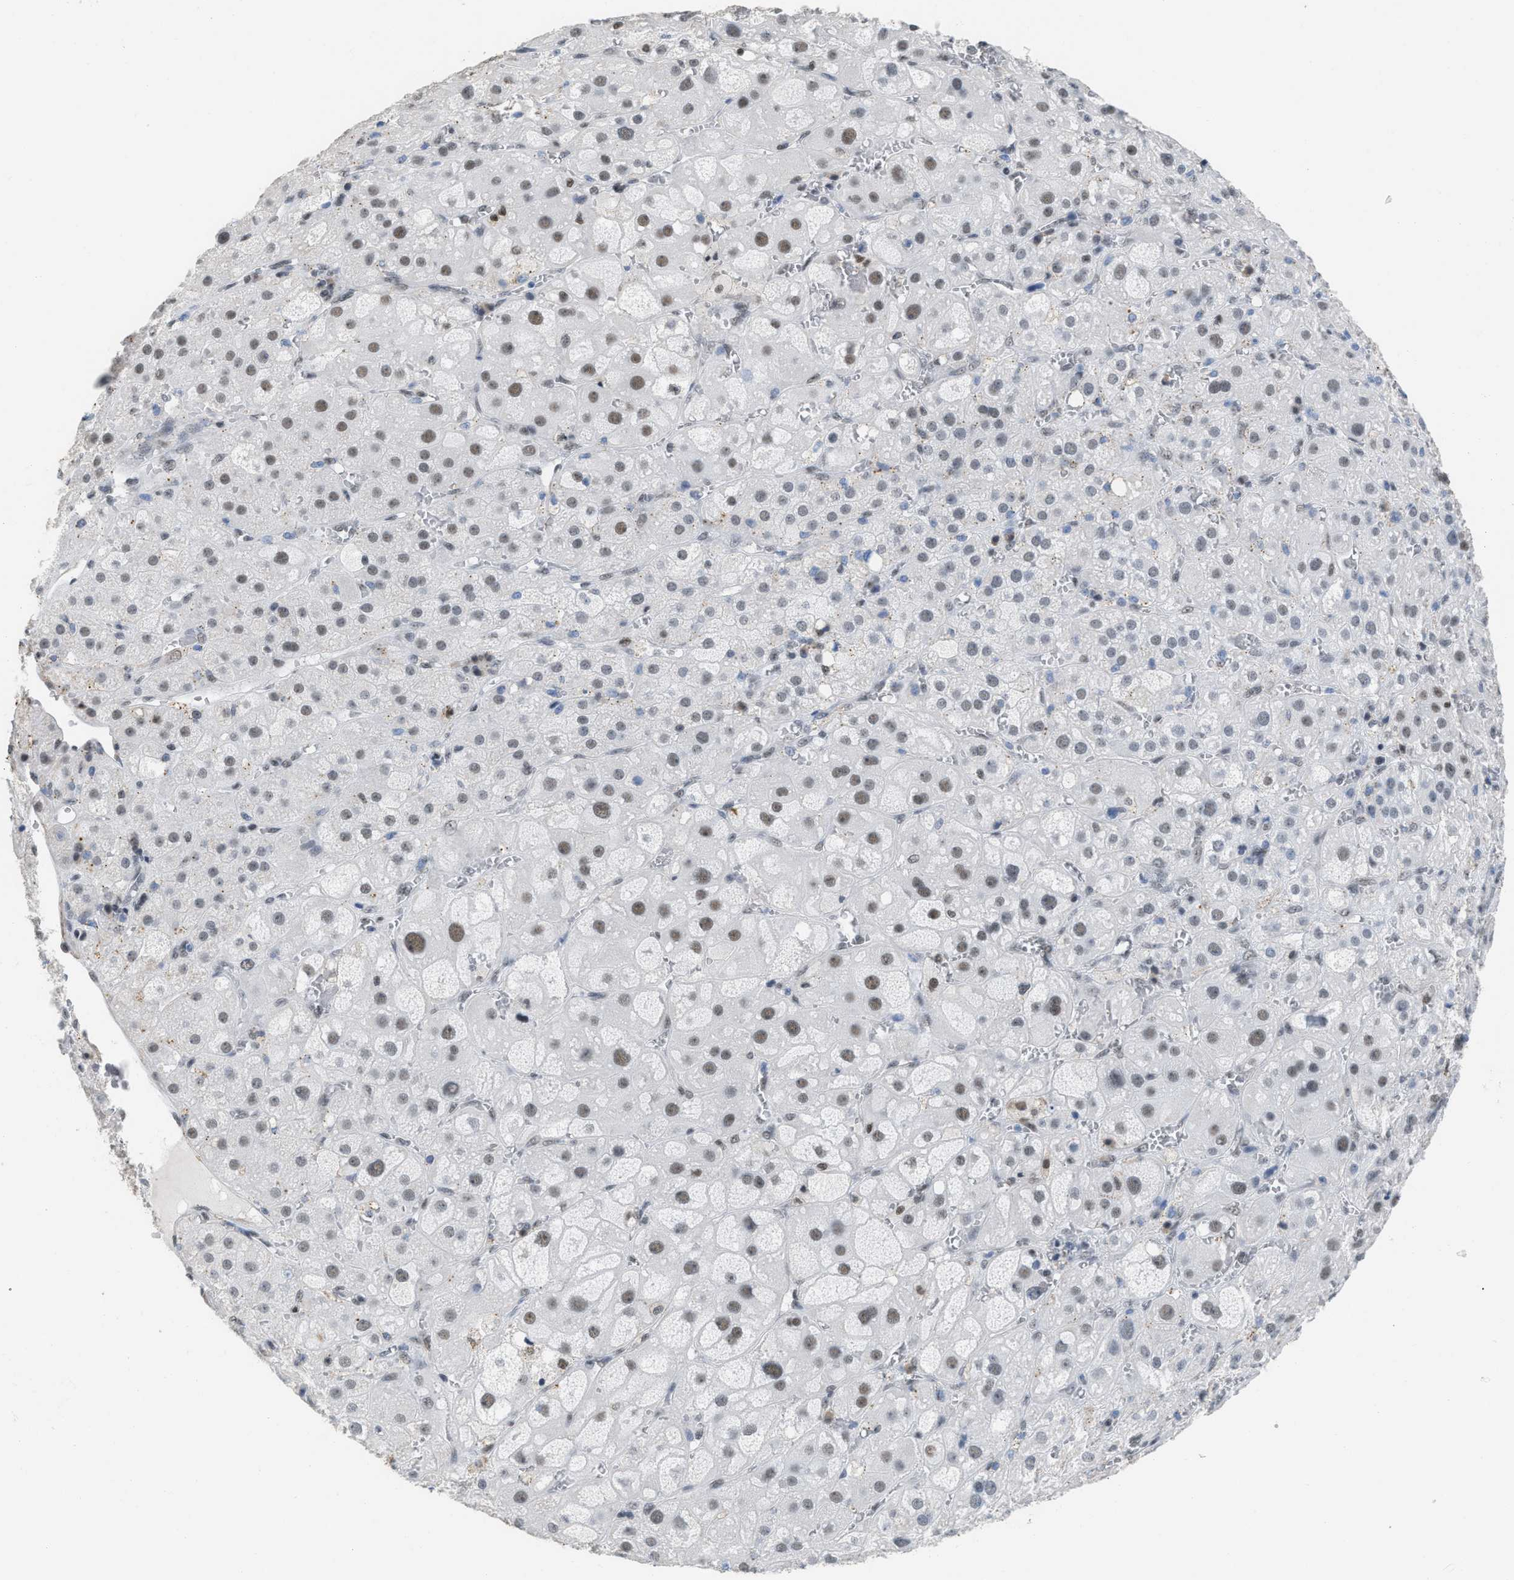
{"staining": {"intensity": "moderate", "quantity": ">75%", "location": "nuclear"}, "tissue": "adrenal gland", "cell_type": "Glandular cells", "image_type": "normal", "snomed": [{"axis": "morphology", "description": "Normal tissue, NOS"}, {"axis": "topography", "description": "Adrenal gland"}], "caption": "Brown immunohistochemical staining in unremarkable human adrenal gland displays moderate nuclear positivity in approximately >75% of glandular cells.", "gene": "SCAF4", "patient": {"sex": "female", "age": 47}}